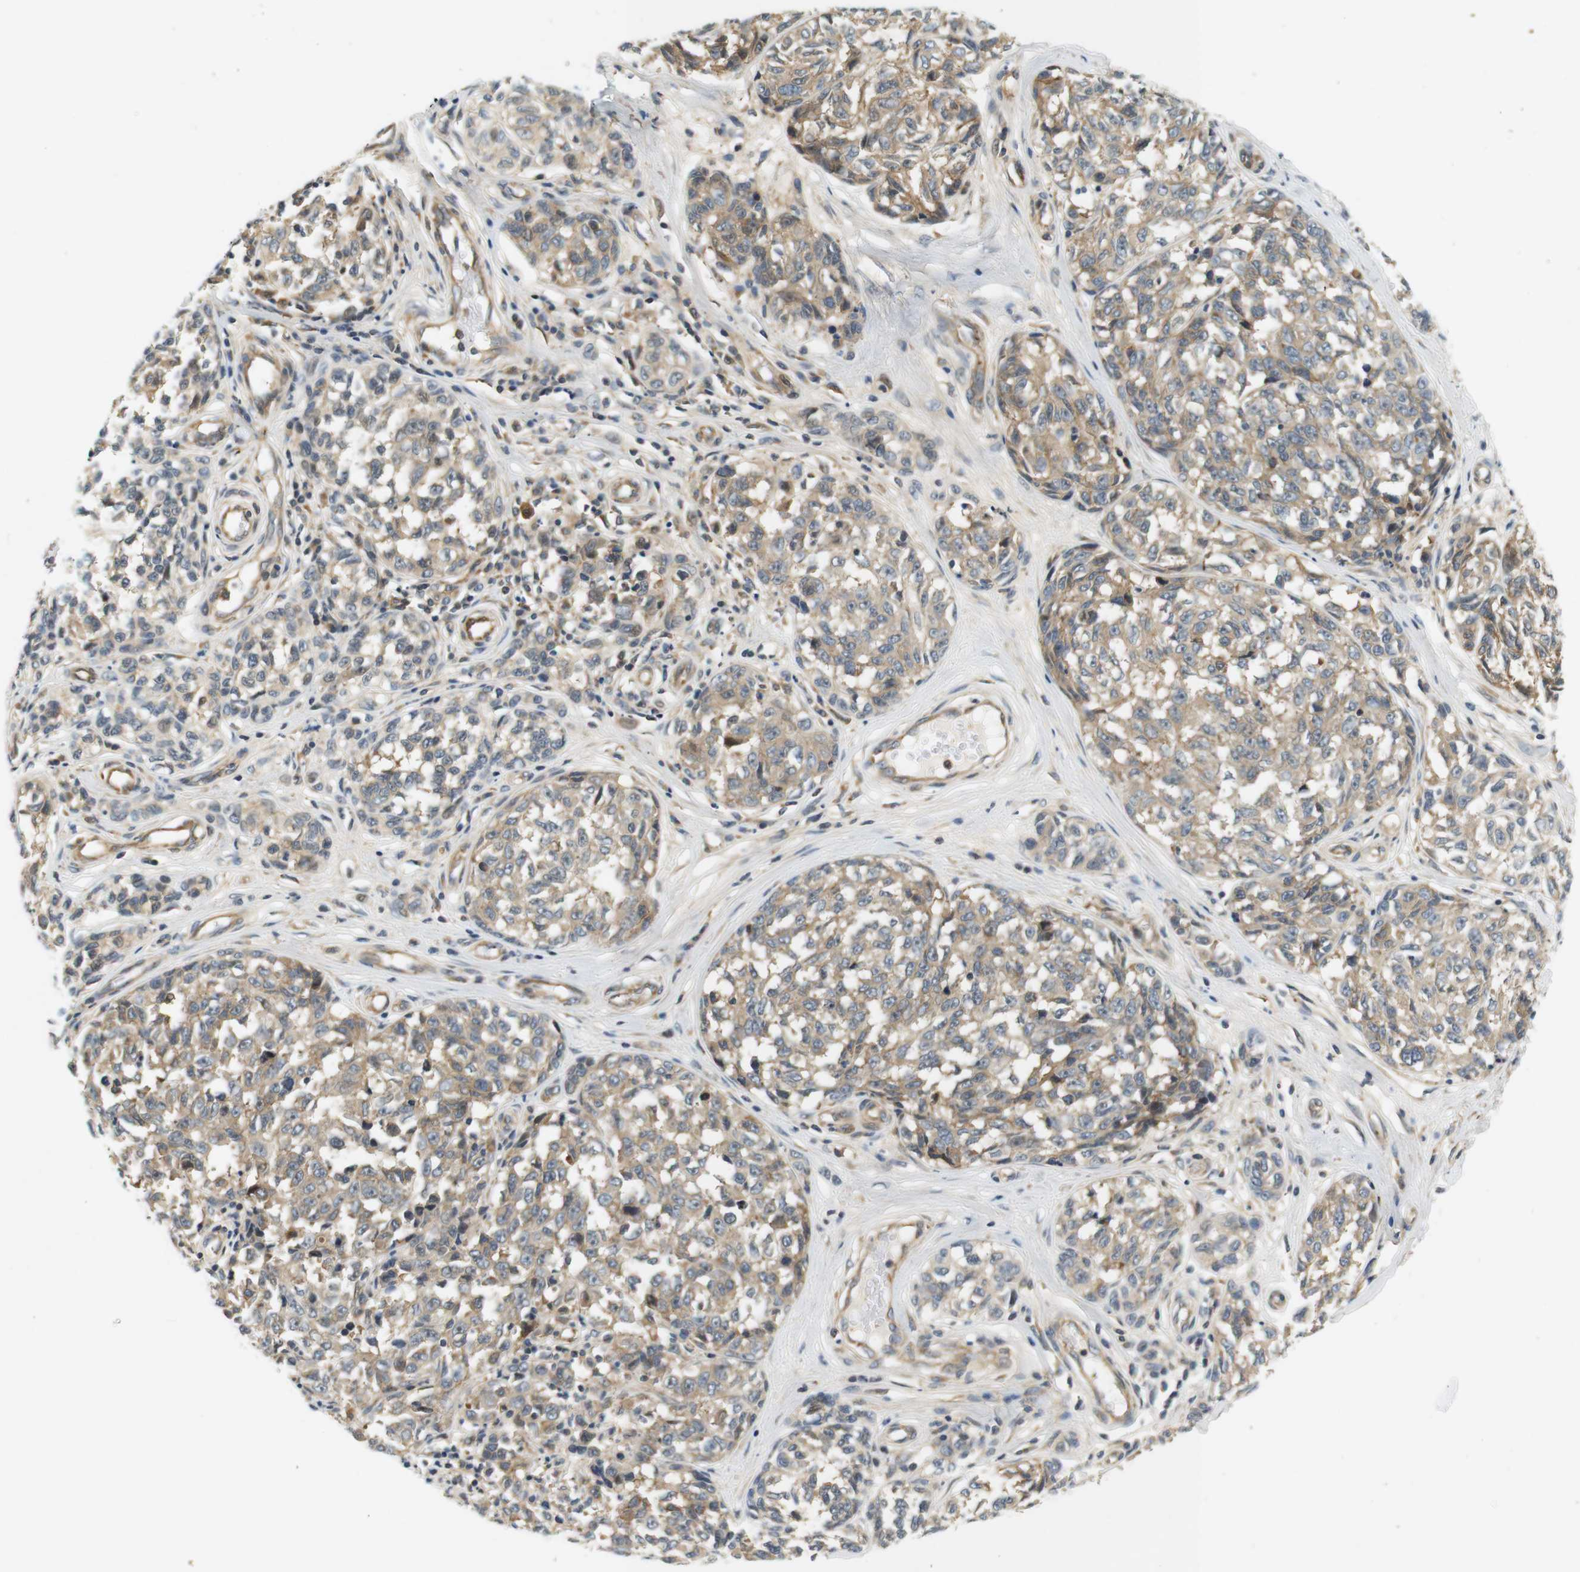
{"staining": {"intensity": "weak", "quantity": ">75%", "location": "cytoplasmic/membranous"}, "tissue": "melanoma", "cell_type": "Tumor cells", "image_type": "cancer", "snomed": [{"axis": "morphology", "description": "Malignant melanoma, NOS"}, {"axis": "topography", "description": "Skin"}], "caption": "High-power microscopy captured an immunohistochemistry (IHC) image of melanoma, revealing weak cytoplasmic/membranous staining in about >75% of tumor cells. The staining was performed using DAB (3,3'-diaminobenzidine), with brown indicating positive protein expression. Nuclei are stained blue with hematoxylin.", "gene": "SH3GLB1", "patient": {"sex": "female", "age": 64}}